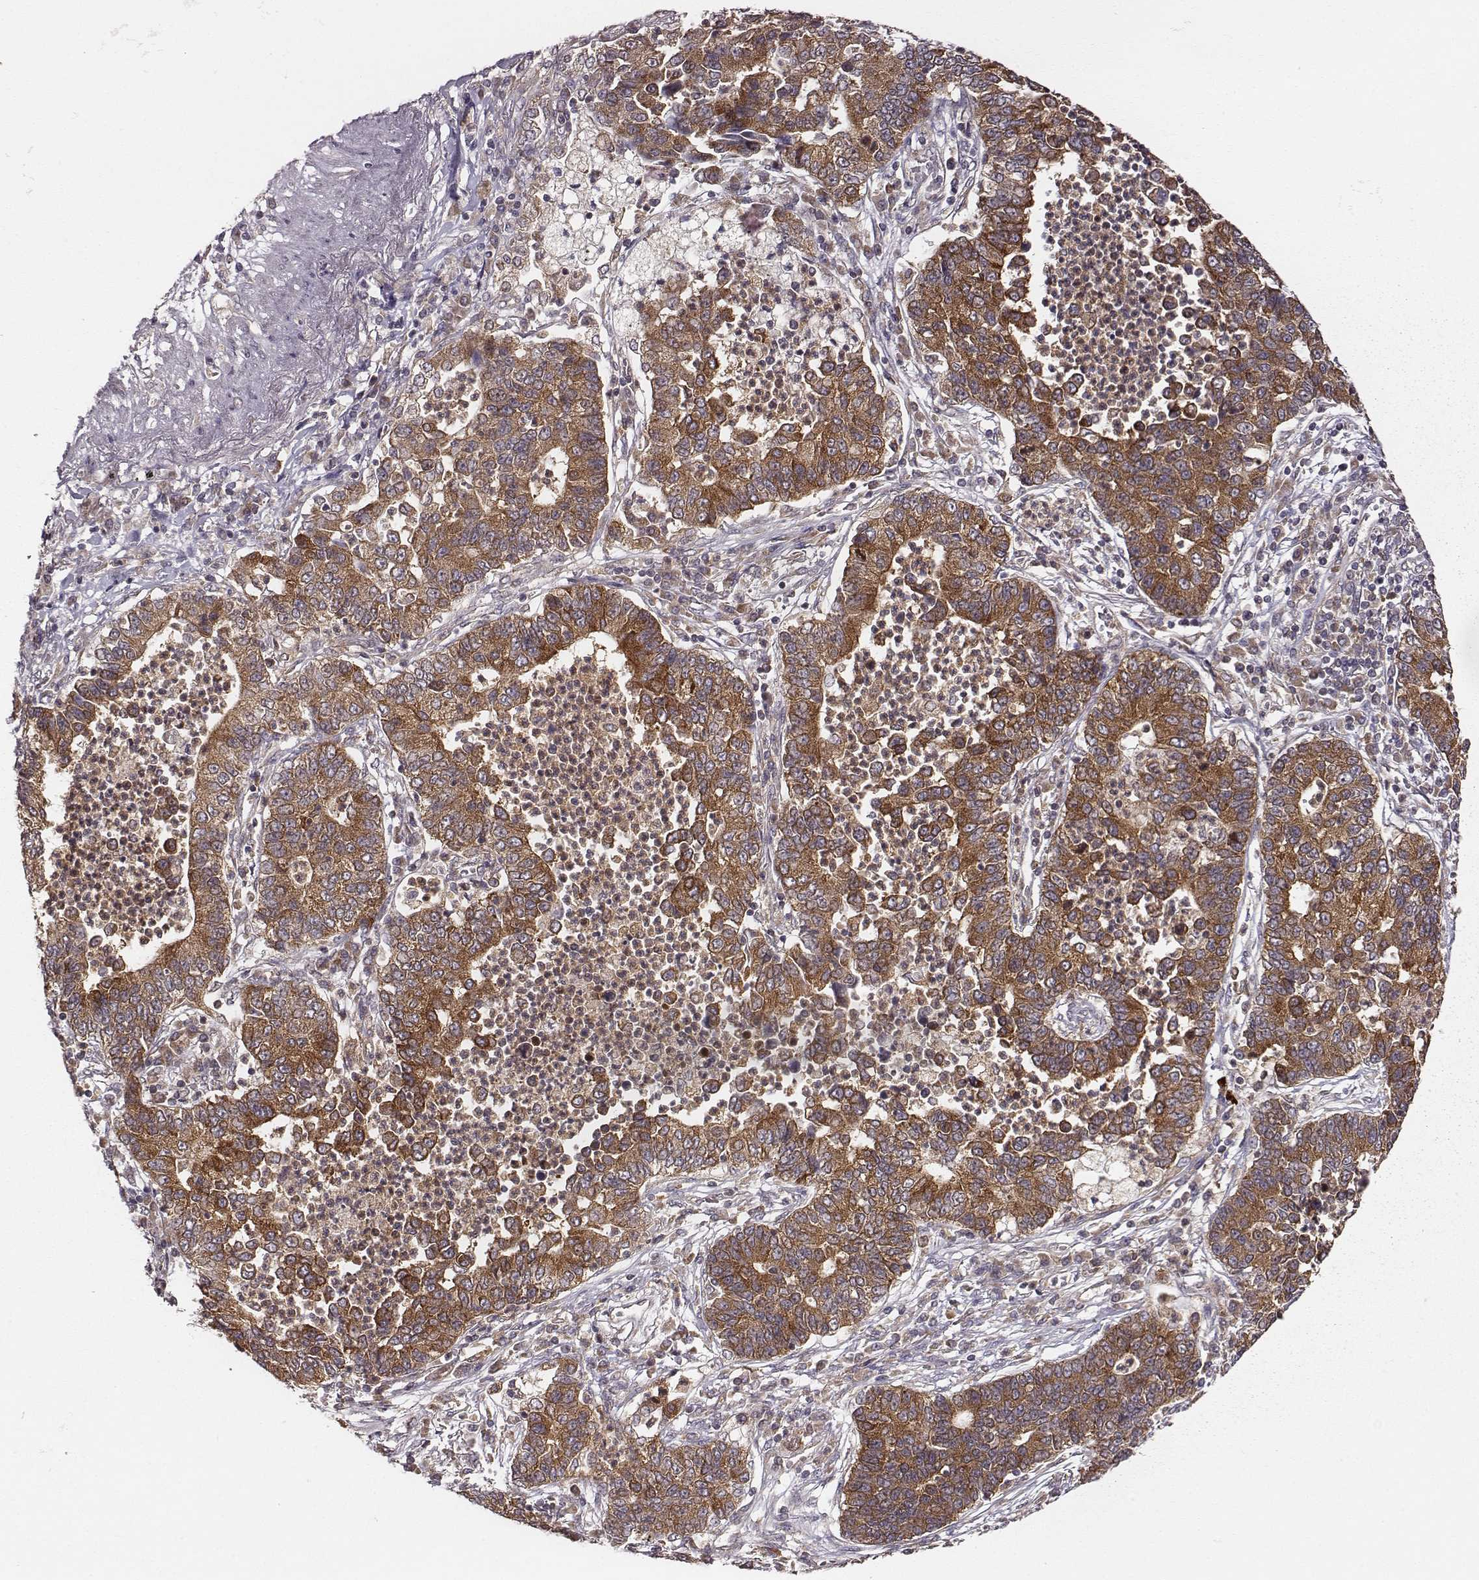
{"staining": {"intensity": "strong", "quantity": ">75%", "location": "cytoplasmic/membranous"}, "tissue": "lung cancer", "cell_type": "Tumor cells", "image_type": "cancer", "snomed": [{"axis": "morphology", "description": "Adenocarcinoma, NOS"}, {"axis": "topography", "description": "Lung"}], "caption": "Human lung cancer (adenocarcinoma) stained for a protein (brown) shows strong cytoplasmic/membranous positive positivity in approximately >75% of tumor cells.", "gene": "VPS26A", "patient": {"sex": "female", "age": 57}}